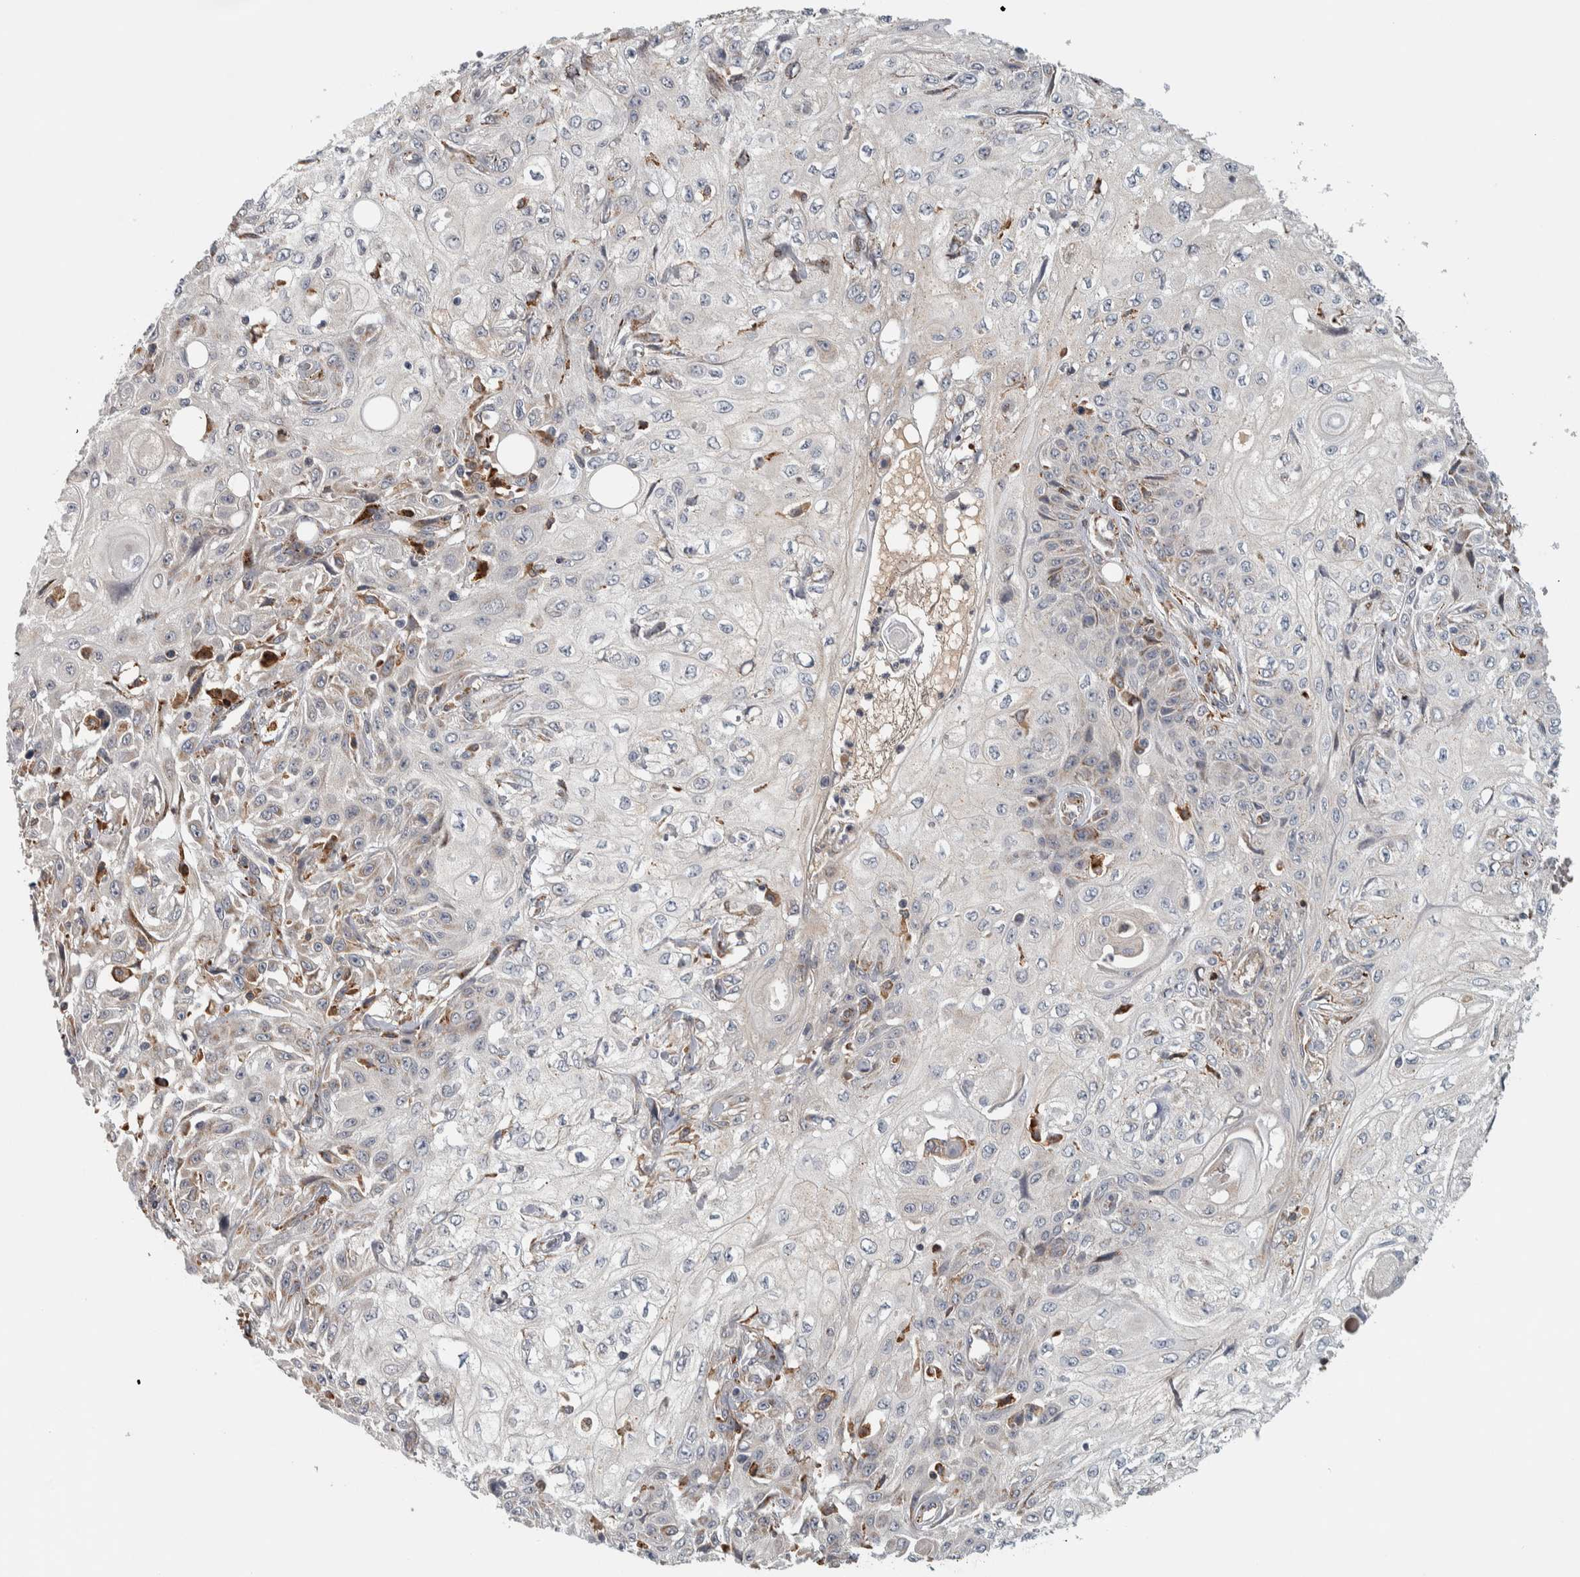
{"staining": {"intensity": "negative", "quantity": "none", "location": "none"}, "tissue": "skin cancer", "cell_type": "Tumor cells", "image_type": "cancer", "snomed": [{"axis": "morphology", "description": "Squamous cell carcinoma, NOS"}, {"axis": "morphology", "description": "Squamous cell carcinoma, metastatic, NOS"}, {"axis": "topography", "description": "Skin"}, {"axis": "topography", "description": "Lymph node"}], "caption": "Tumor cells are negative for protein expression in human skin metastatic squamous cell carcinoma. Brightfield microscopy of immunohistochemistry stained with DAB (brown) and hematoxylin (blue), captured at high magnification.", "gene": "ADPRM", "patient": {"sex": "male", "age": 75}}